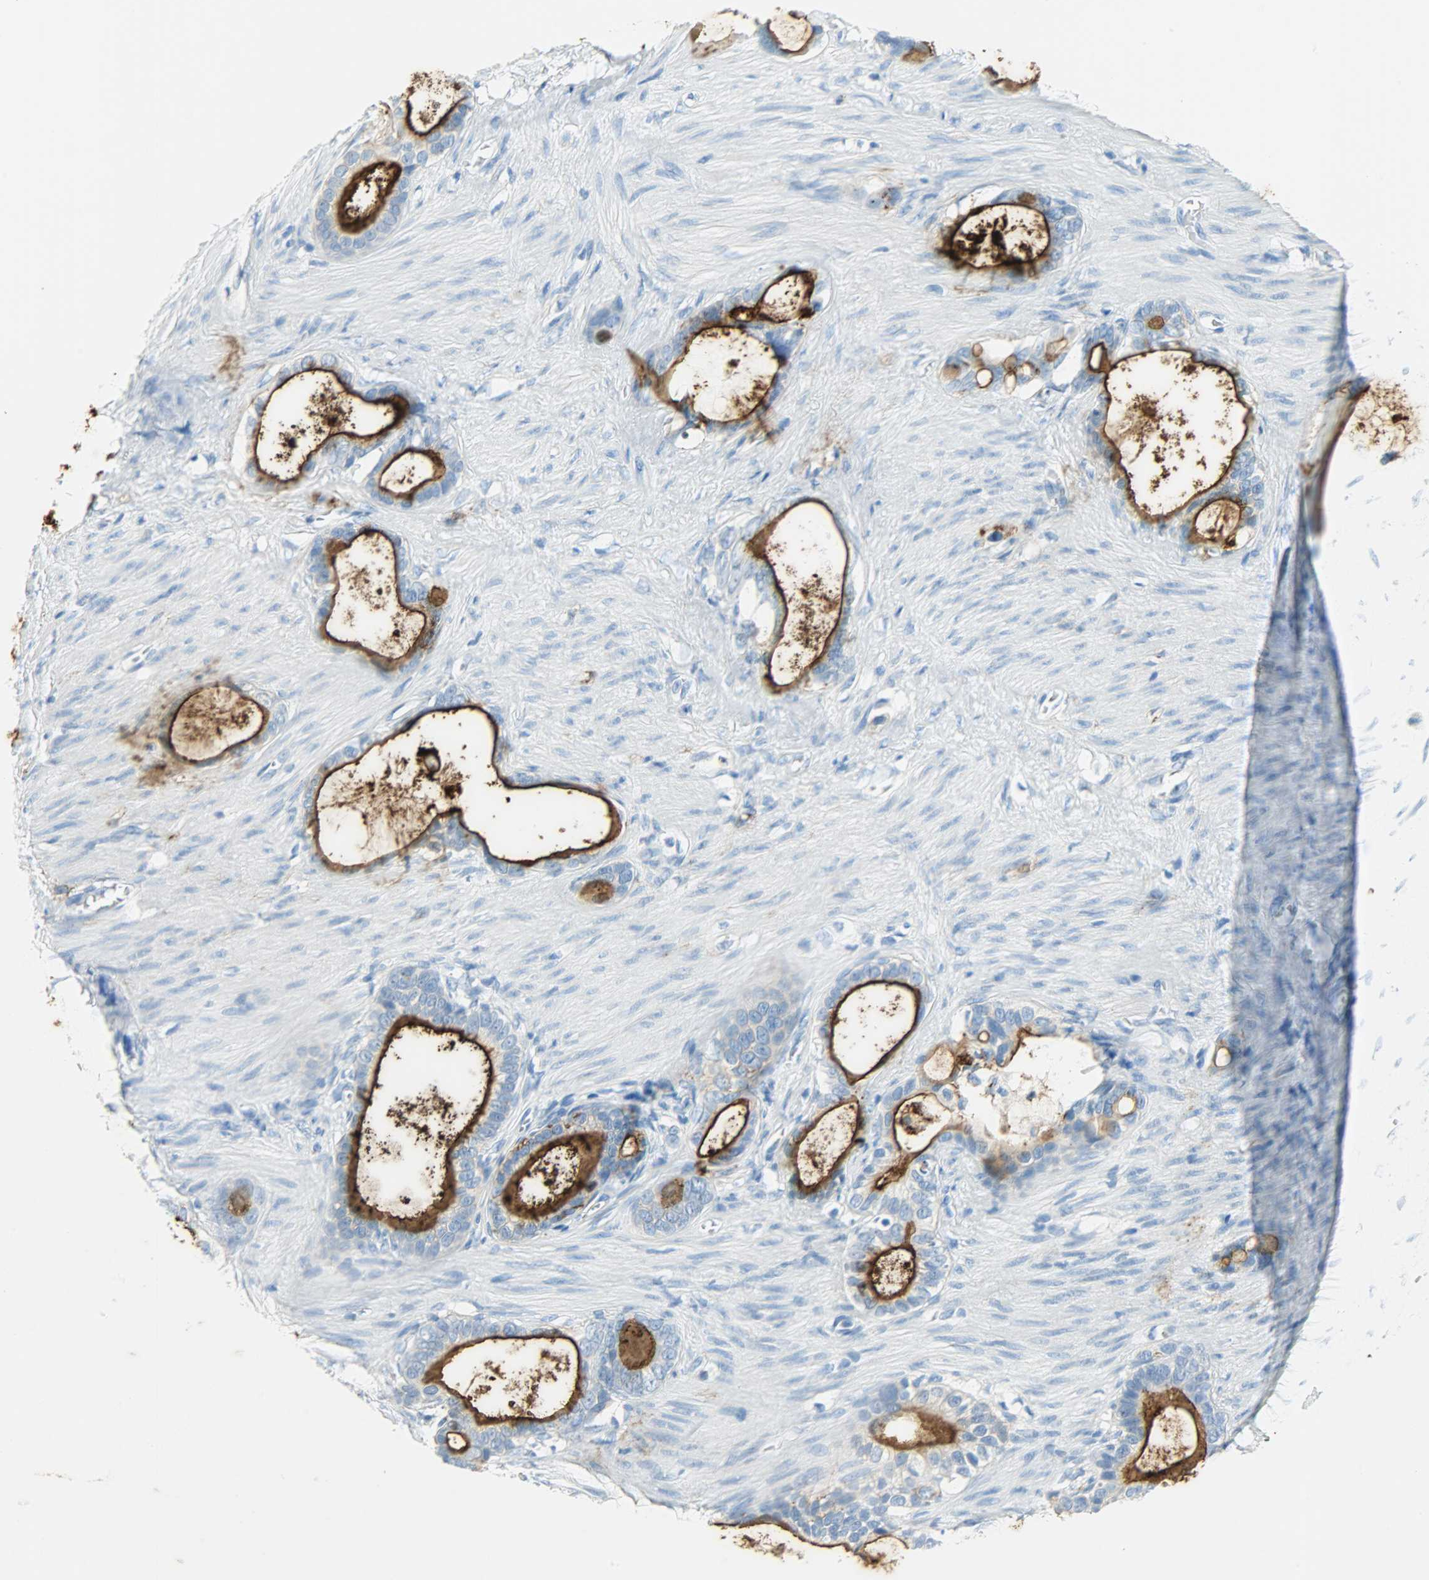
{"staining": {"intensity": "strong", "quantity": ">75%", "location": "cytoplasmic/membranous"}, "tissue": "stomach cancer", "cell_type": "Tumor cells", "image_type": "cancer", "snomed": [{"axis": "morphology", "description": "Adenocarcinoma, NOS"}, {"axis": "topography", "description": "Stomach"}], "caption": "Immunohistochemical staining of human stomach adenocarcinoma reveals high levels of strong cytoplasmic/membranous protein expression in approximately >75% of tumor cells.", "gene": "PROM1", "patient": {"sex": "female", "age": 75}}